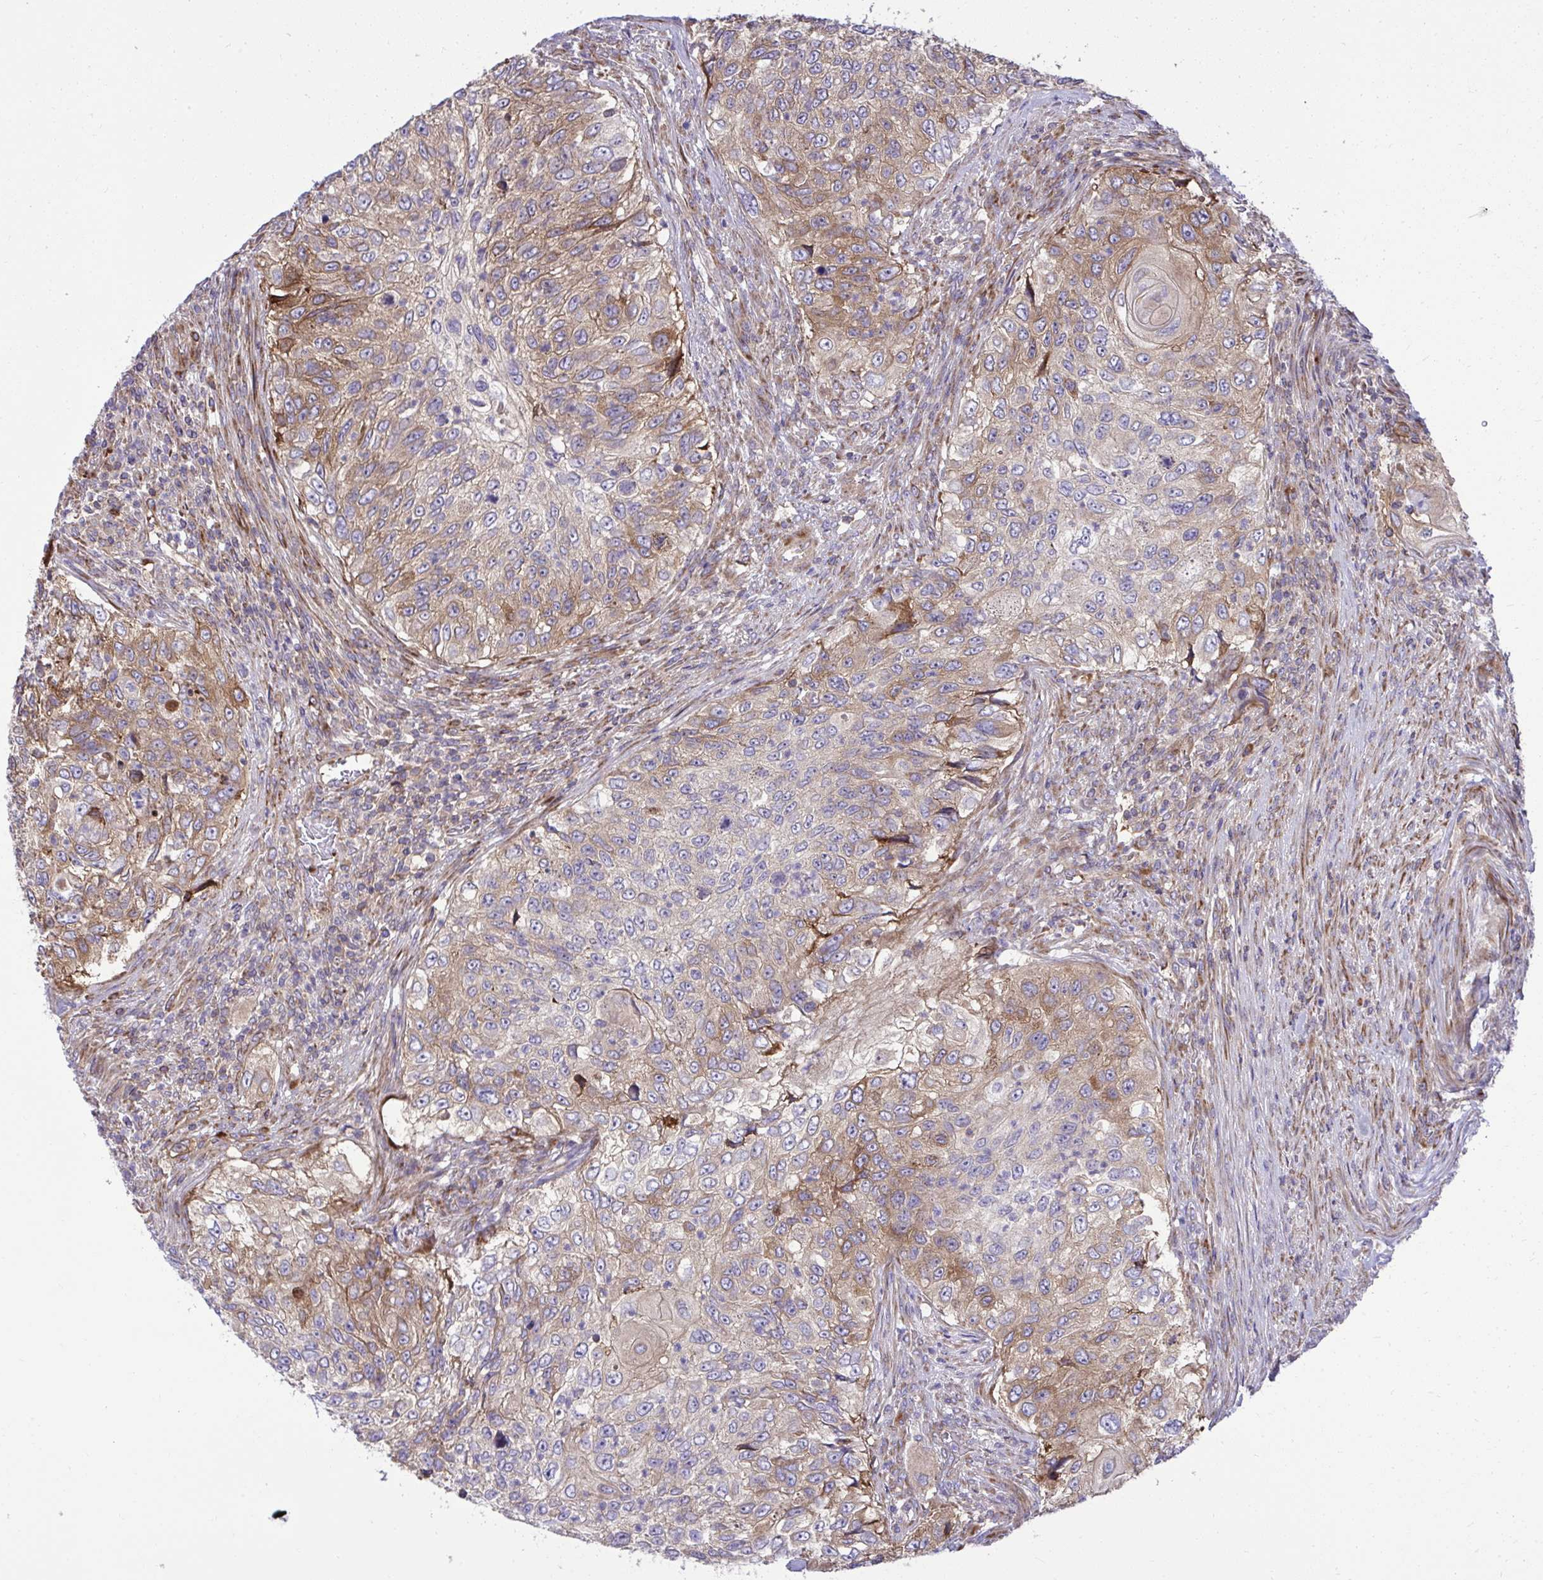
{"staining": {"intensity": "moderate", "quantity": "25%-75%", "location": "cytoplasmic/membranous"}, "tissue": "urothelial cancer", "cell_type": "Tumor cells", "image_type": "cancer", "snomed": [{"axis": "morphology", "description": "Urothelial carcinoma, High grade"}, {"axis": "topography", "description": "Urinary bladder"}], "caption": "There is medium levels of moderate cytoplasmic/membranous expression in tumor cells of urothelial cancer, as demonstrated by immunohistochemical staining (brown color).", "gene": "NMNAT3", "patient": {"sex": "female", "age": 60}}